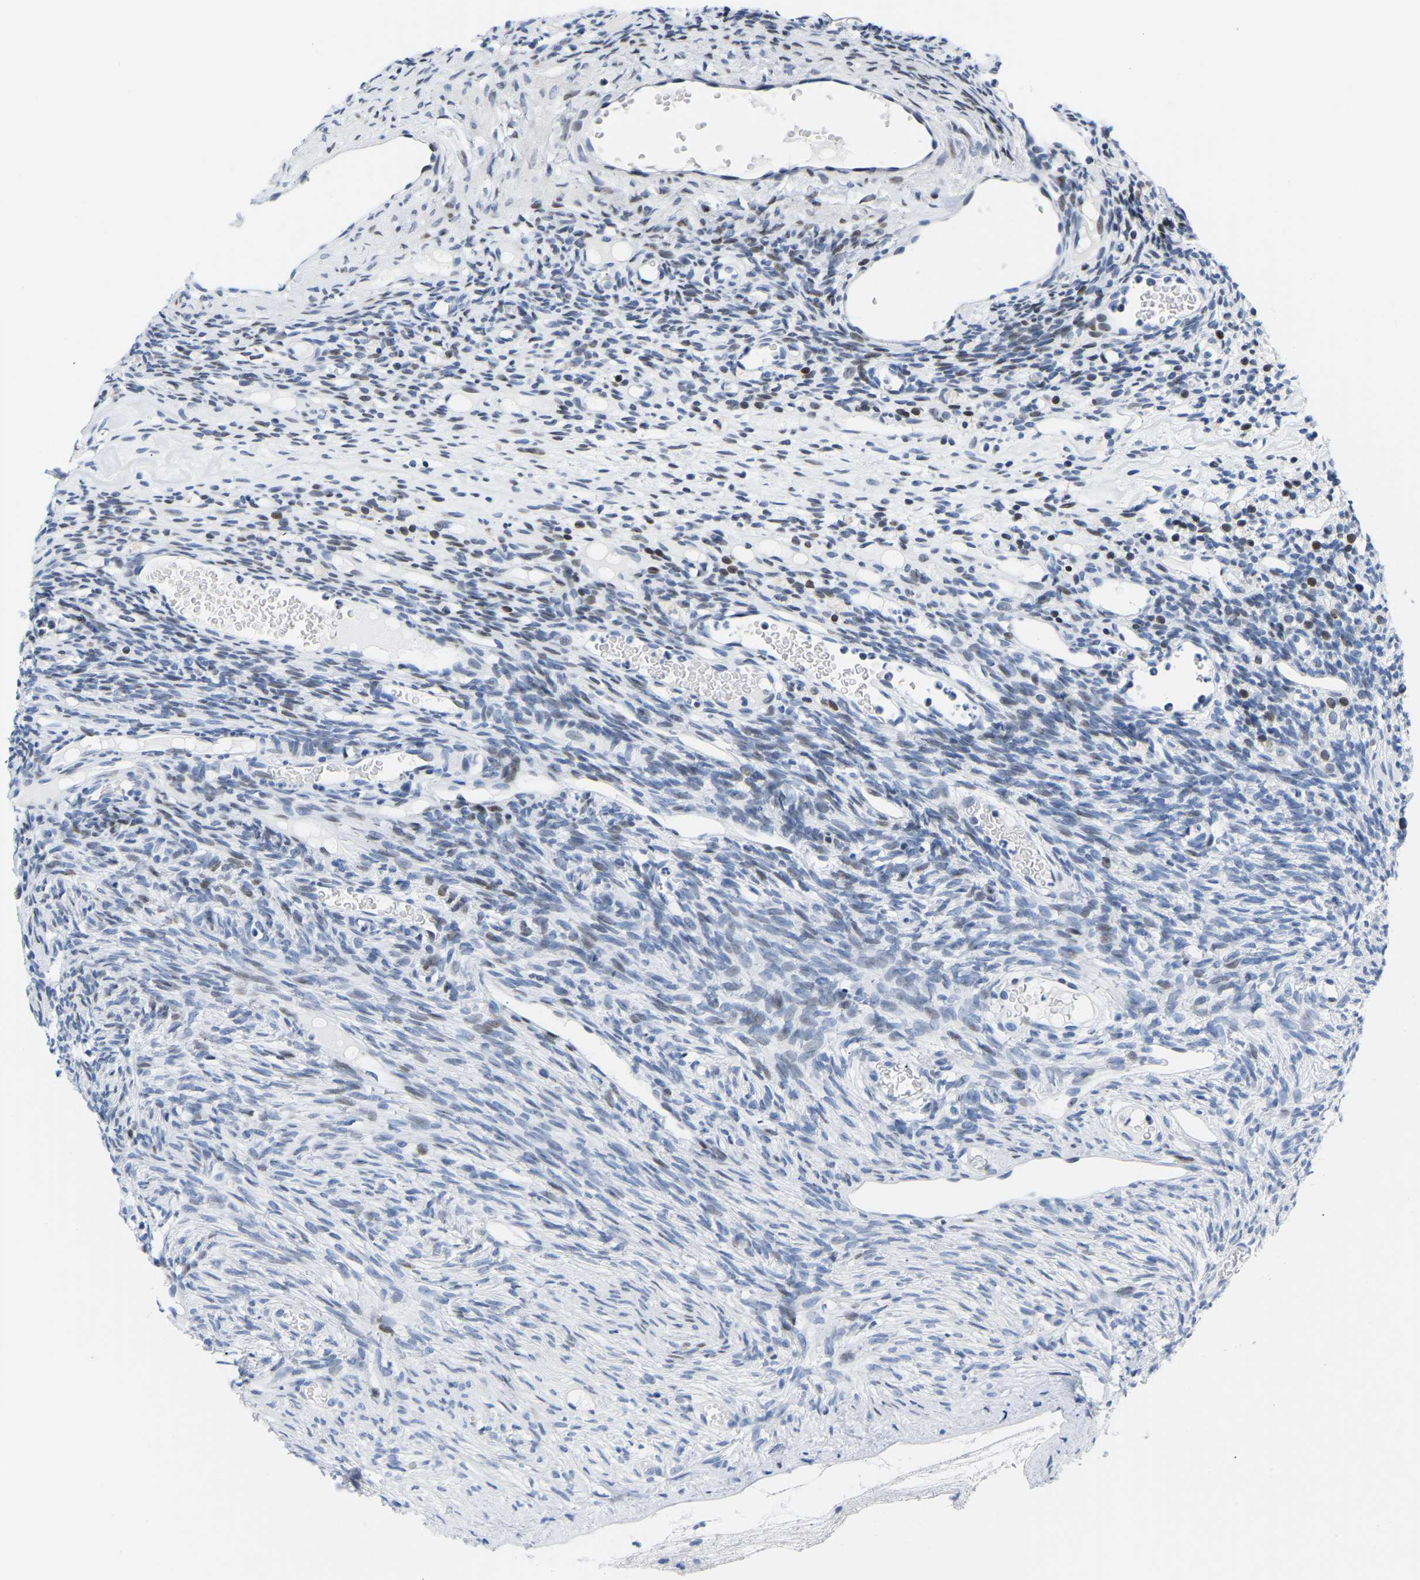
{"staining": {"intensity": "weak", "quantity": "25%-75%", "location": "cytoplasmic/membranous"}, "tissue": "ovary", "cell_type": "Follicle cells", "image_type": "normal", "snomed": [{"axis": "morphology", "description": "Normal tissue, NOS"}, {"axis": "topography", "description": "Ovary"}], "caption": "A low amount of weak cytoplasmic/membranous expression is identified in approximately 25%-75% of follicle cells in benign ovary.", "gene": "UPK3A", "patient": {"sex": "female", "age": 33}}